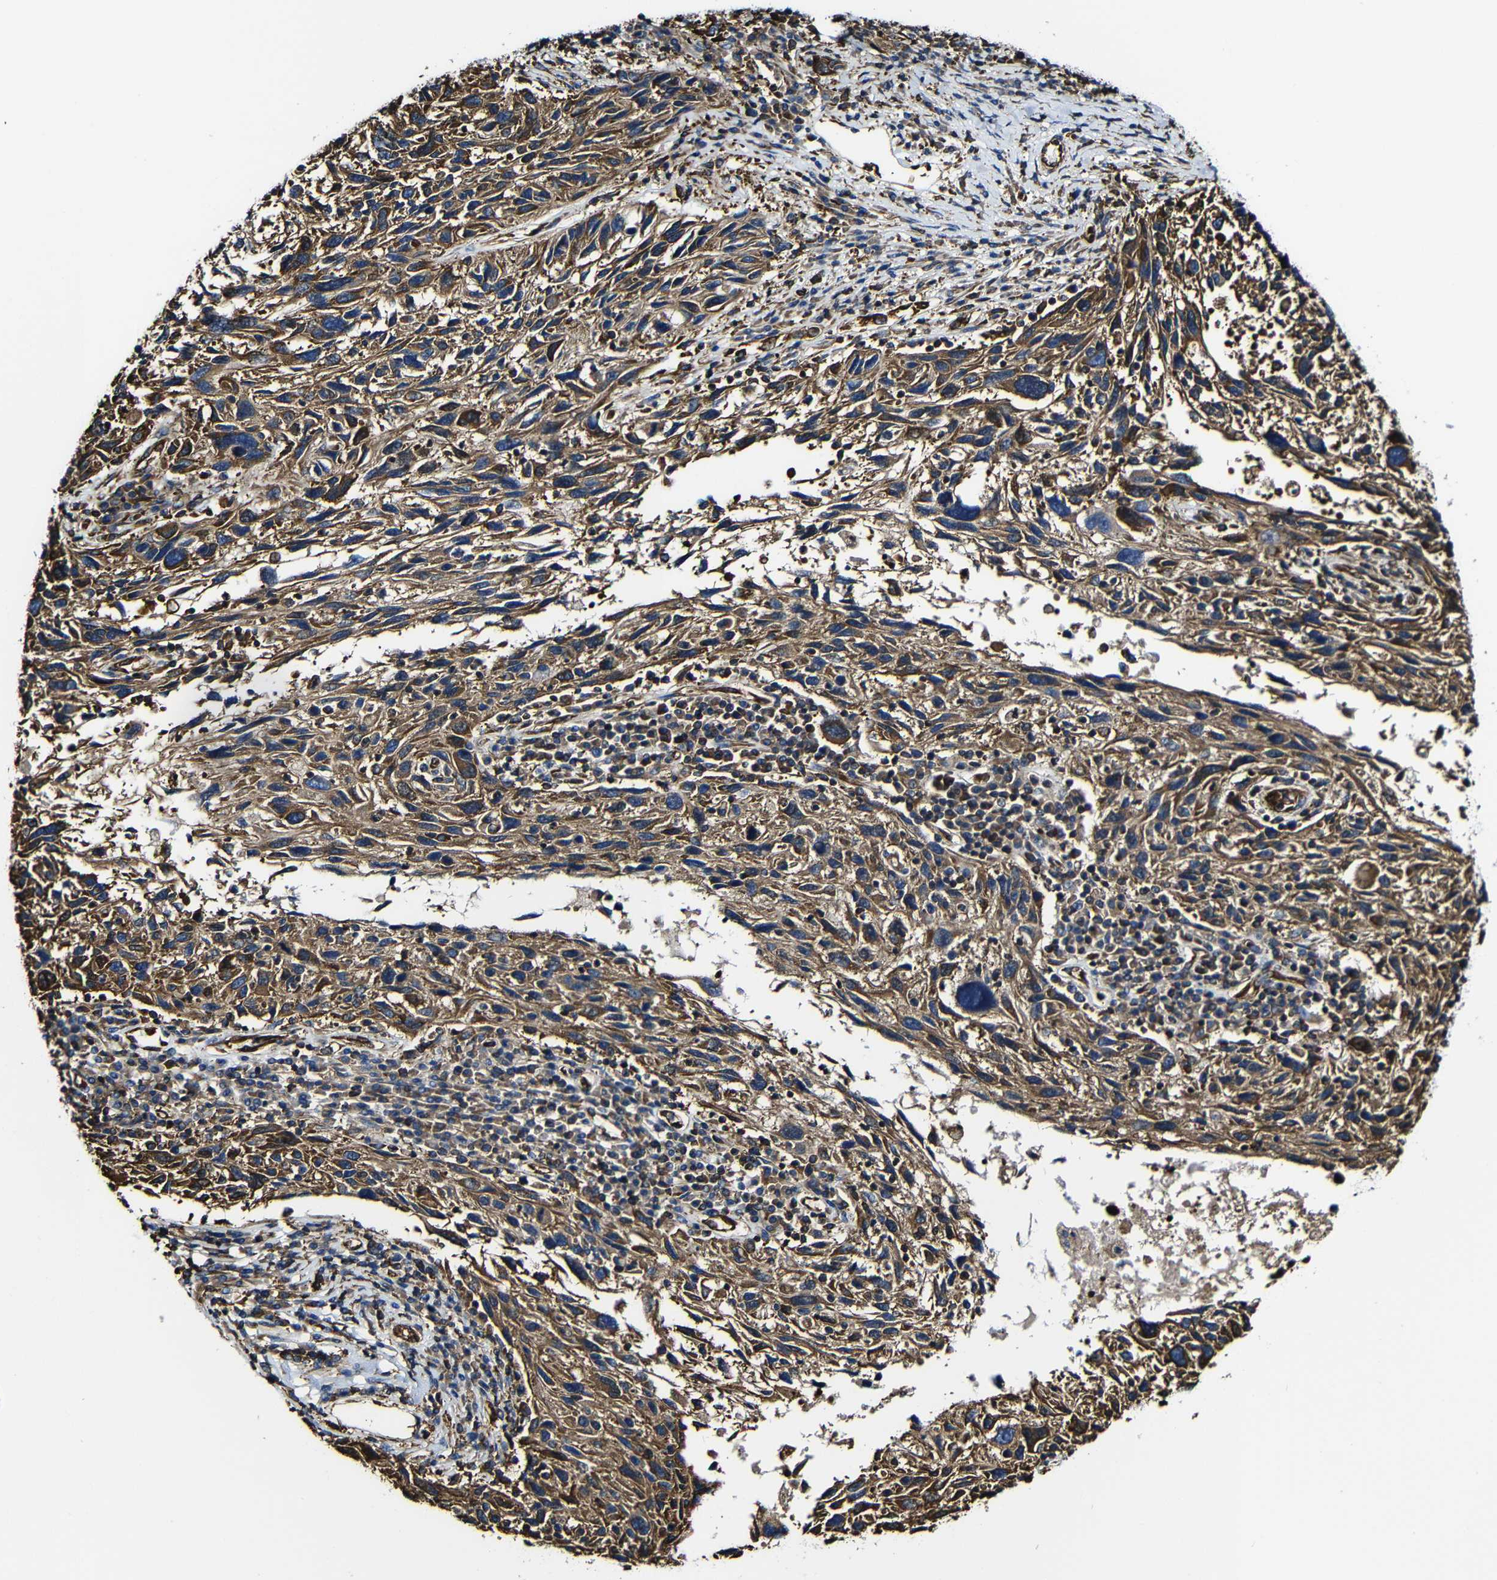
{"staining": {"intensity": "moderate", "quantity": ">75%", "location": "cytoplasmic/membranous"}, "tissue": "melanoma", "cell_type": "Tumor cells", "image_type": "cancer", "snomed": [{"axis": "morphology", "description": "Malignant melanoma, NOS"}, {"axis": "topography", "description": "Skin"}], "caption": "Immunohistochemistry photomicrograph of neoplastic tissue: melanoma stained using IHC displays medium levels of moderate protein expression localized specifically in the cytoplasmic/membranous of tumor cells, appearing as a cytoplasmic/membranous brown color.", "gene": "MSN", "patient": {"sex": "male", "age": 53}}